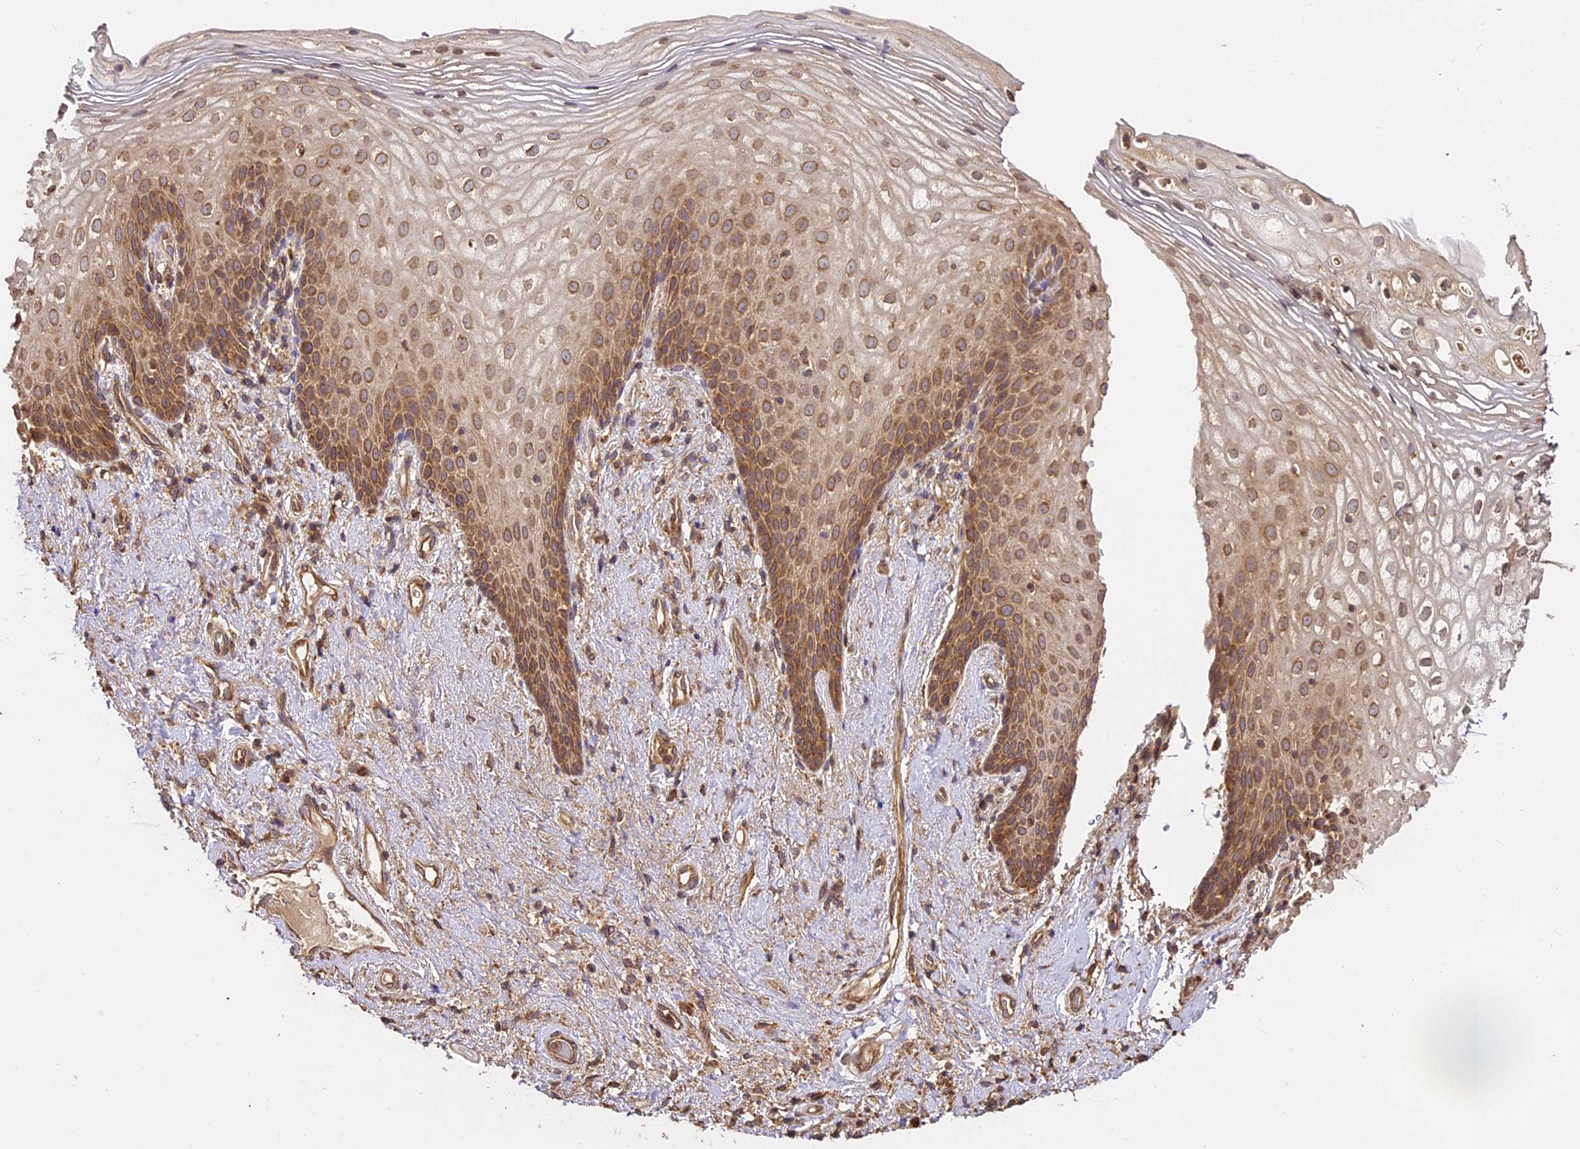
{"staining": {"intensity": "moderate", "quantity": ">75%", "location": "cytoplasmic/membranous"}, "tissue": "vagina", "cell_type": "Squamous epithelial cells", "image_type": "normal", "snomed": [{"axis": "morphology", "description": "Normal tissue, NOS"}, {"axis": "topography", "description": "Vagina"}], "caption": "A brown stain highlights moderate cytoplasmic/membranous expression of a protein in squamous epithelial cells of benign vagina. The protein is shown in brown color, while the nuclei are stained blue.", "gene": "BRAP", "patient": {"sex": "female", "age": 60}}